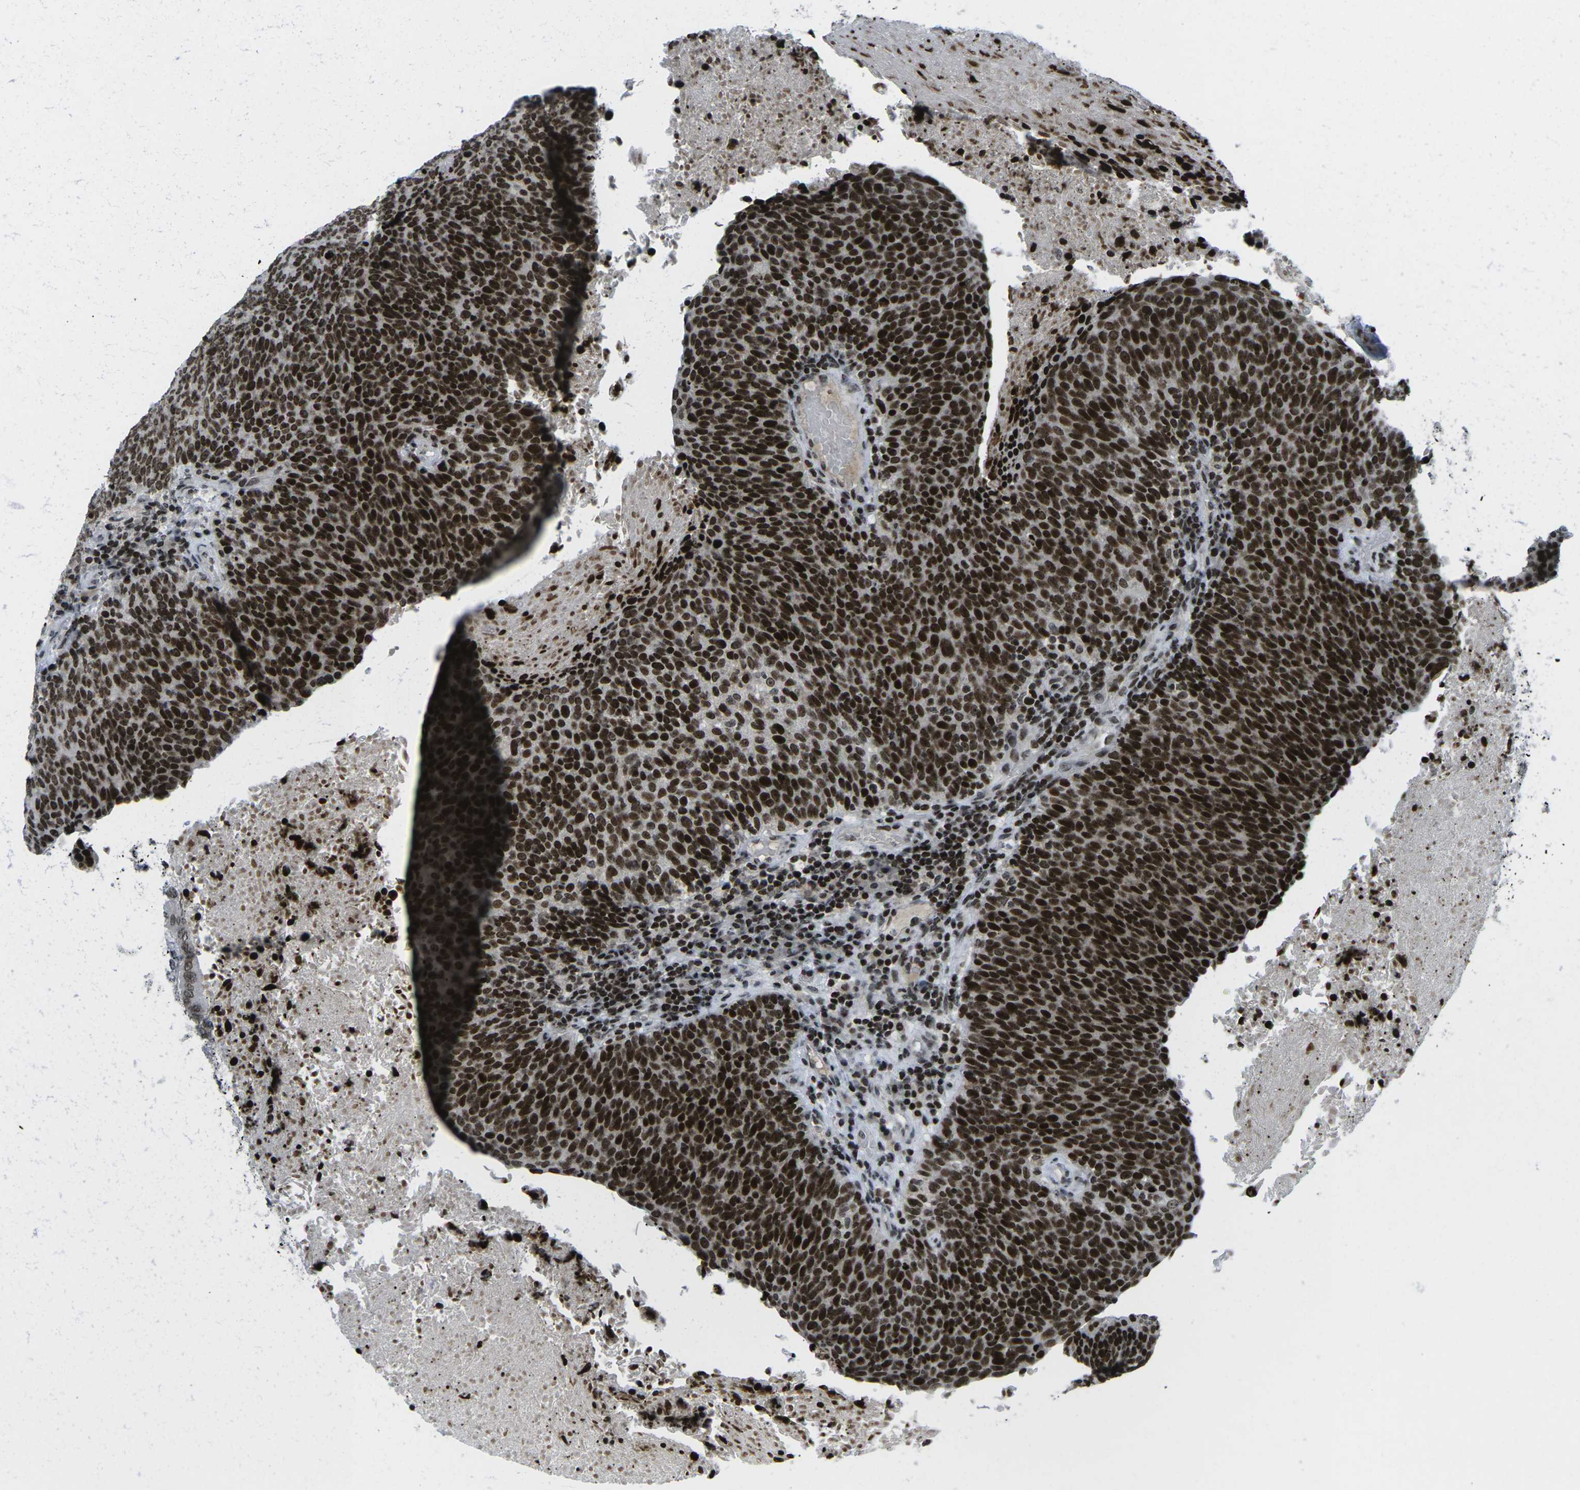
{"staining": {"intensity": "strong", "quantity": ">75%", "location": "nuclear"}, "tissue": "head and neck cancer", "cell_type": "Tumor cells", "image_type": "cancer", "snomed": [{"axis": "morphology", "description": "Squamous cell carcinoma, NOS"}, {"axis": "morphology", "description": "Squamous cell carcinoma, metastatic, NOS"}, {"axis": "topography", "description": "Lymph node"}, {"axis": "topography", "description": "Head-Neck"}], "caption": "High-magnification brightfield microscopy of head and neck metastatic squamous cell carcinoma stained with DAB (3,3'-diaminobenzidine) (brown) and counterstained with hematoxylin (blue). tumor cells exhibit strong nuclear staining is seen in approximately>75% of cells.", "gene": "EME1", "patient": {"sex": "male", "age": 62}}